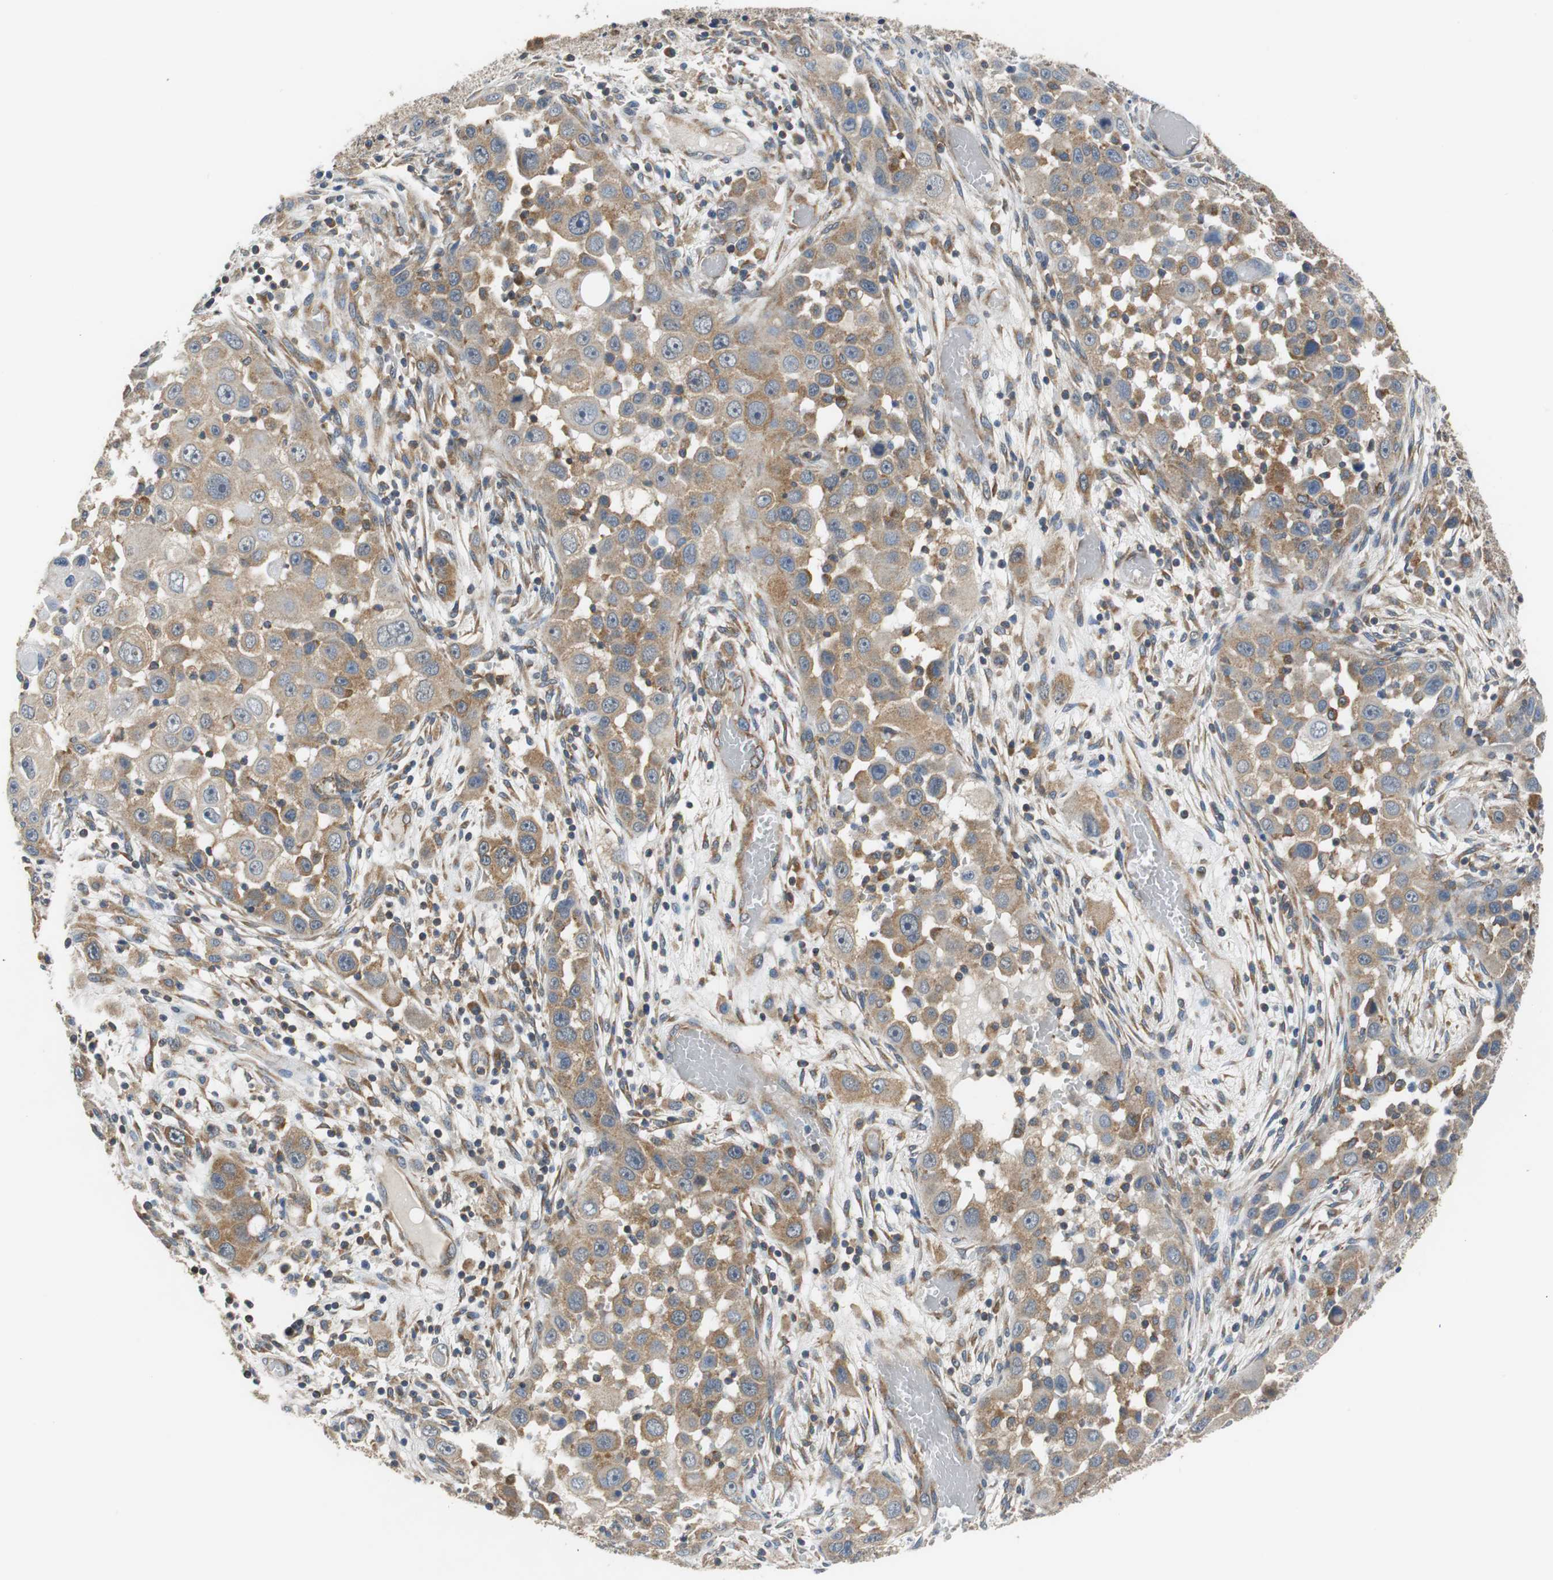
{"staining": {"intensity": "moderate", "quantity": ">75%", "location": "cytoplasmic/membranous"}, "tissue": "head and neck cancer", "cell_type": "Tumor cells", "image_type": "cancer", "snomed": [{"axis": "morphology", "description": "Carcinoma, NOS"}, {"axis": "topography", "description": "Head-Neck"}], "caption": "Head and neck cancer was stained to show a protein in brown. There is medium levels of moderate cytoplasmic/membranous staining in approximately >75% of tumor cells.", "gene": "CNOT3", "patient": {"sex": "male", "age": 87}}